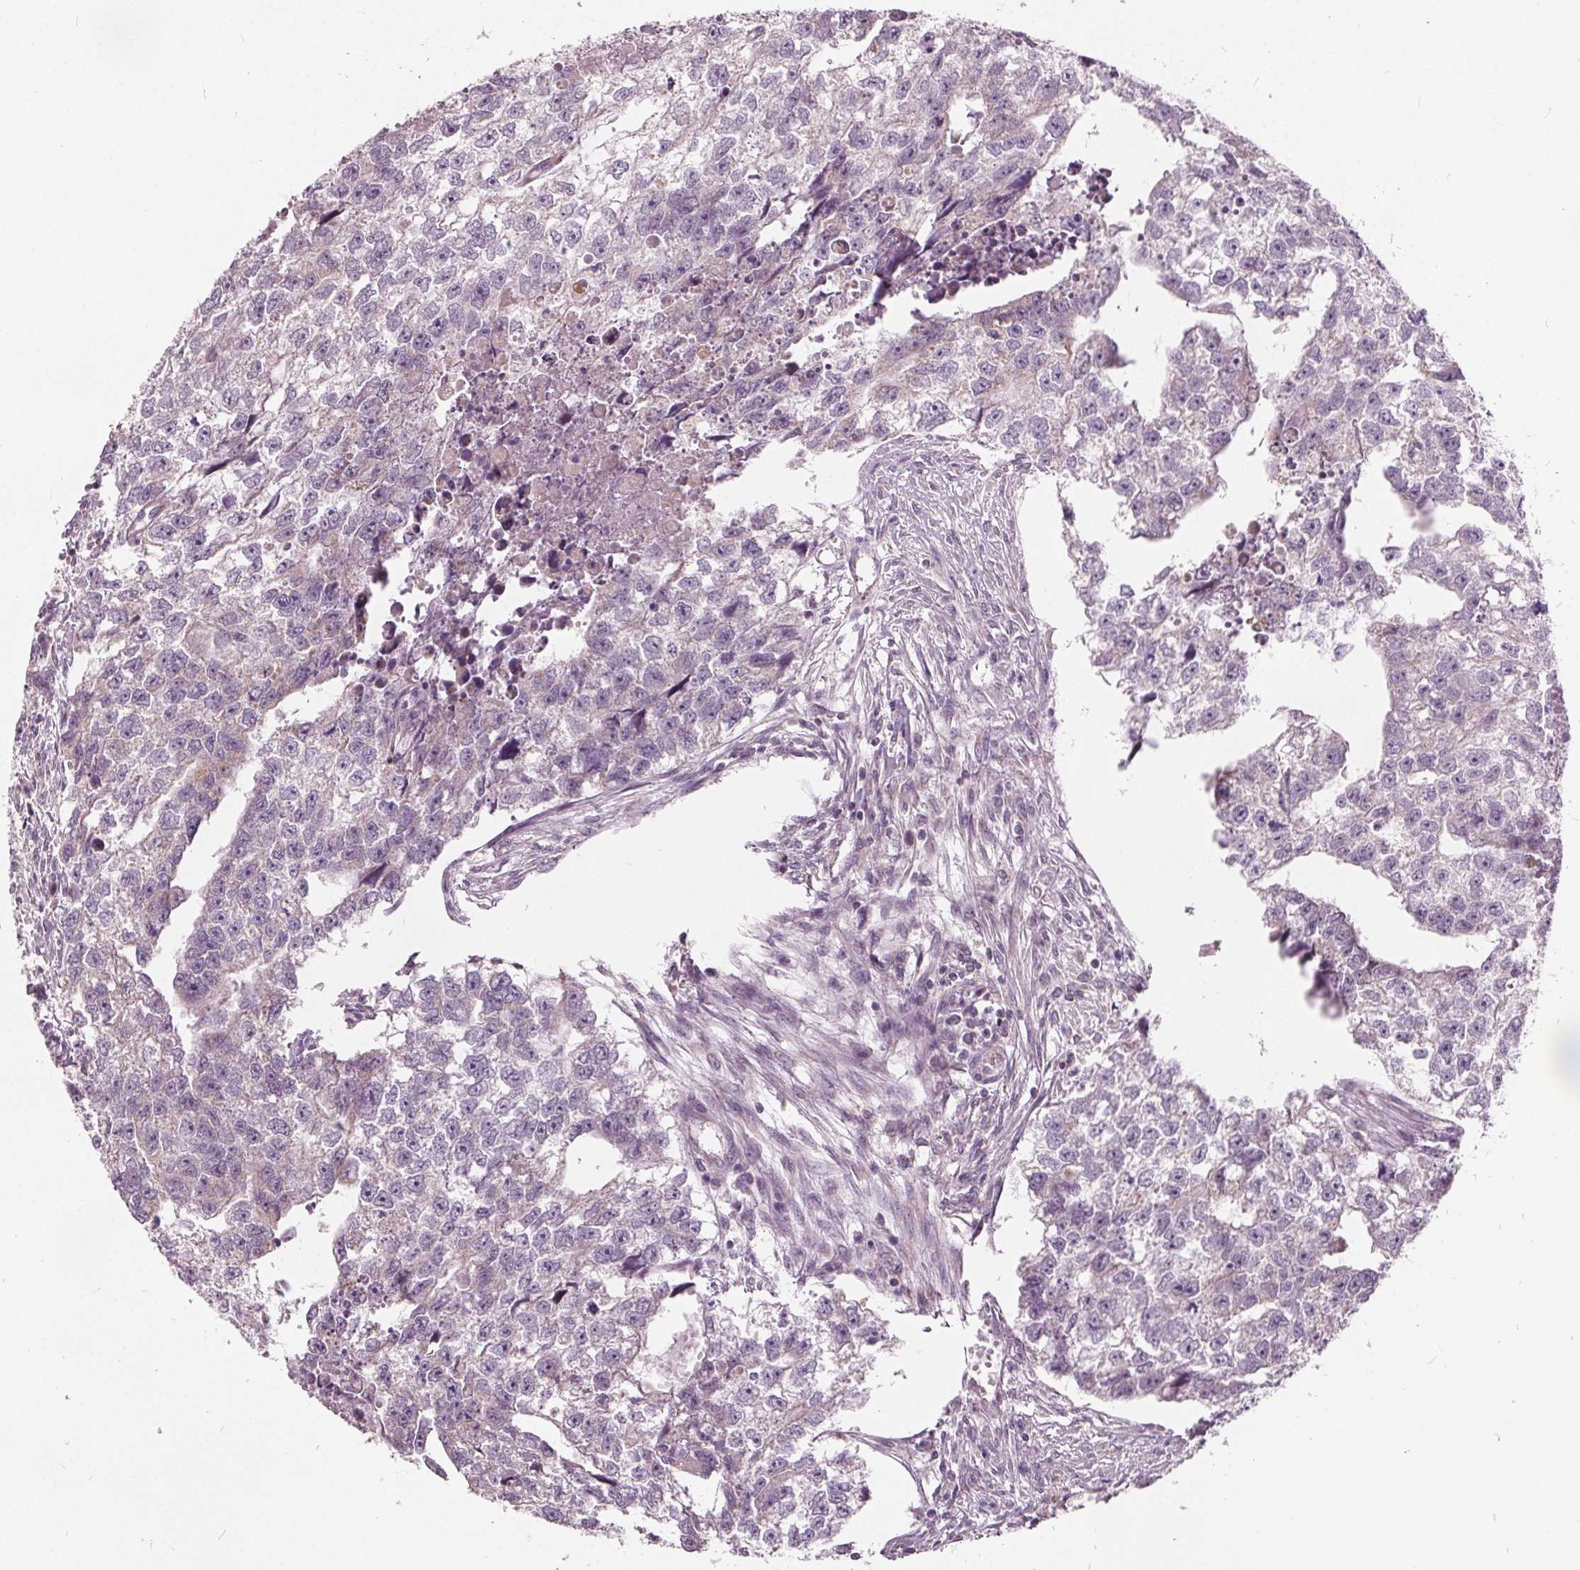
{"staining": {"intensity": "negative", "quantity": "none", "location": "none"}, "tissue": "testis cancer", "cell_type": "Tumor cells", "image_type": "cancer", "snomed": [{"axis": "morphology", "description": "Carcinoma, Embryonal, NOS"}, {"axis": "morphology", "description": "Teratoma, malignant, NOS"}, {"axis": "topography", "description": "Testis"}], "caption": "Tumor cells show no significant protein expression in testis cancer. (Brightfield microscopy of DAB (3,3'-diaminobenzidine) immunohistochemistry at high magnification).", "gene": "ECI2", "patient": {"sex": "male", "age": 44}}